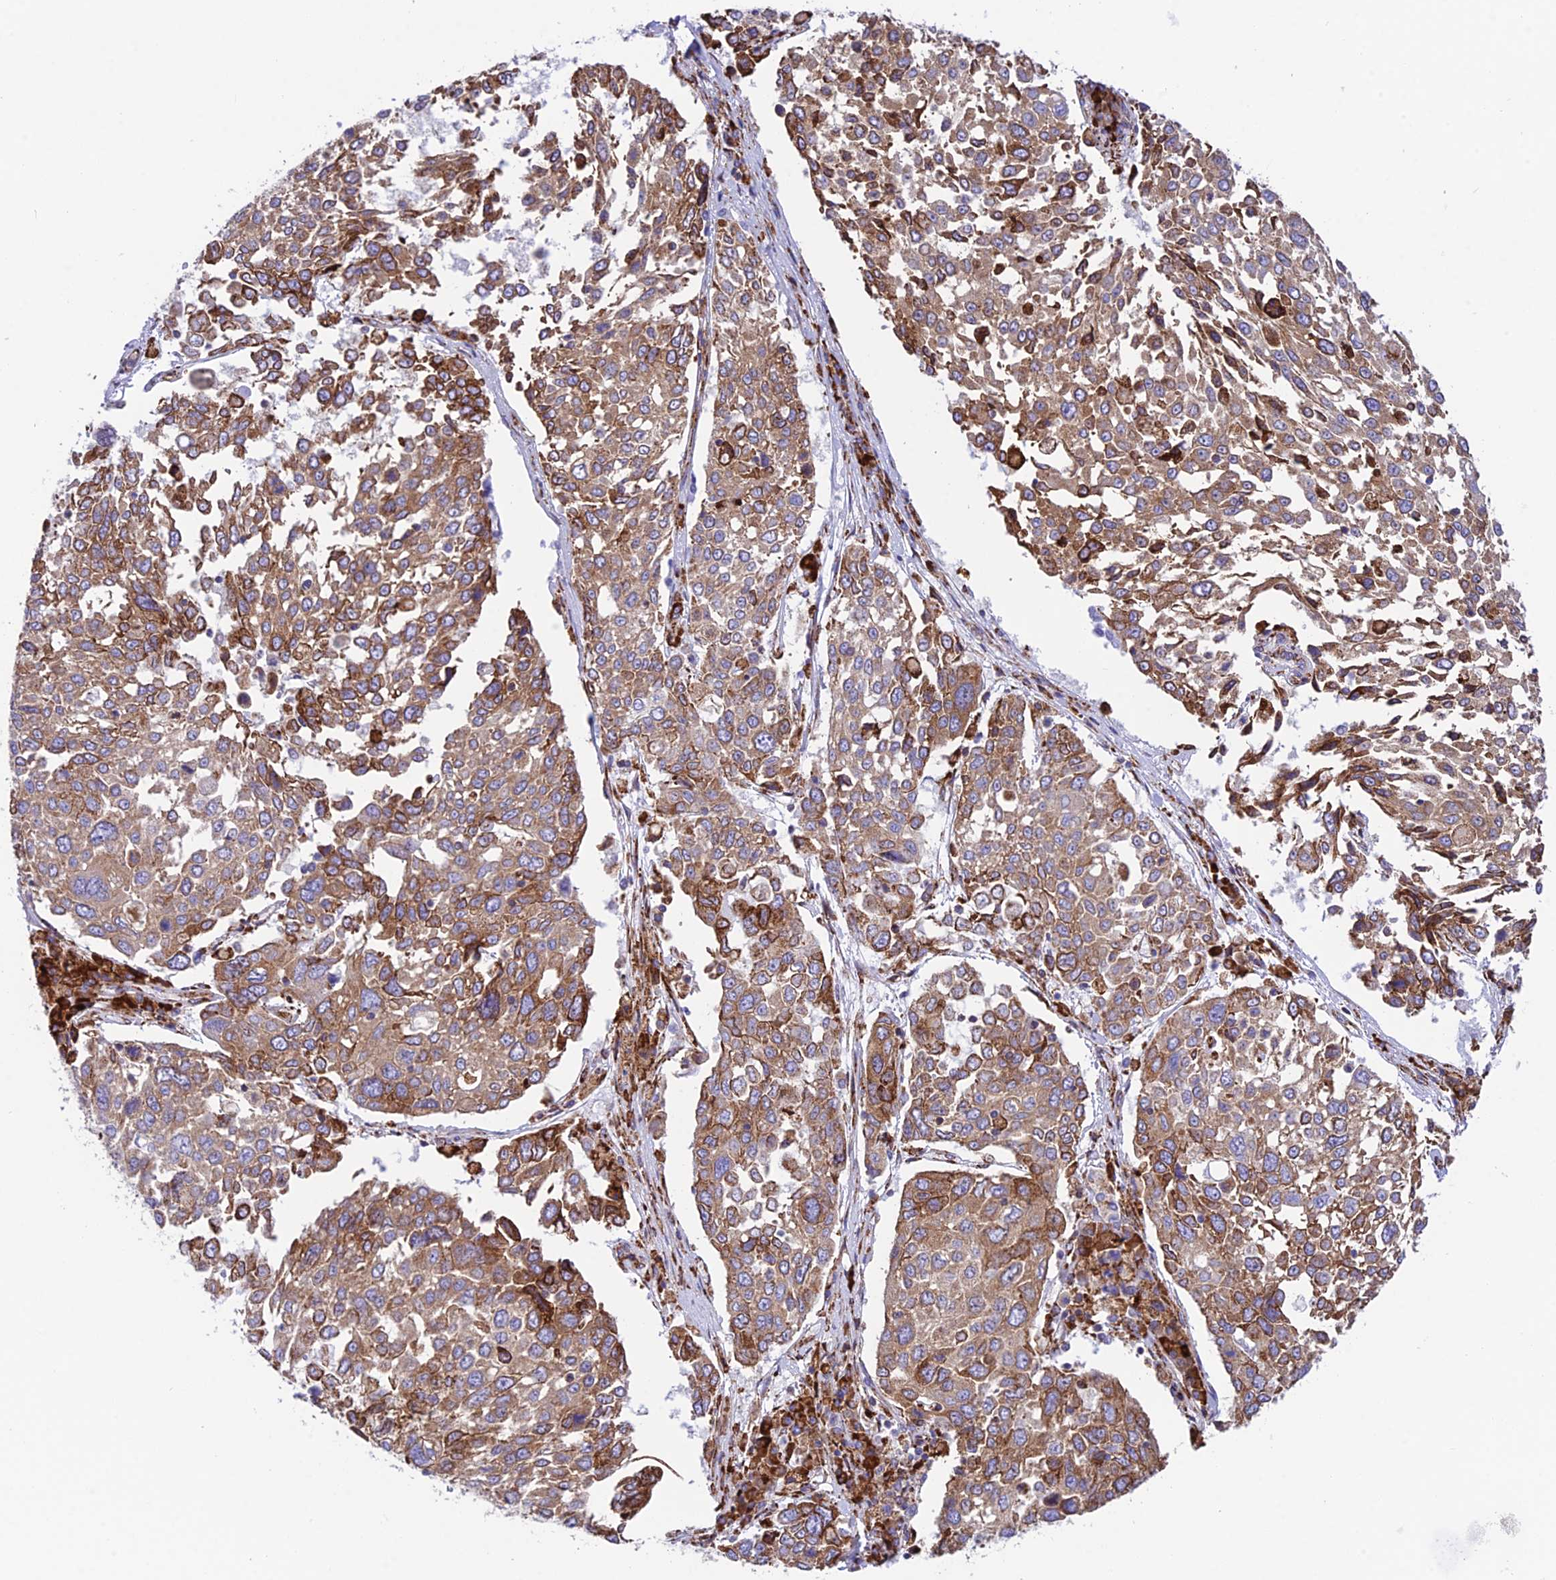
{"staining": {"intensity": "moderate", "quantity": ">75%", "location": "cytoplasmic/membranous"}, "tissue": "lung cancer", "cell_type": "Tumor cells", "image_type": "cancer", "snomed": [{"axis": "morphology", "description": "Squamous cell carcinoma, NOS"}, {"axis": "topography", "description": "Lung"}], "caption": "Immunohistochemistry (IHC) (DAB) staining of lung squamous cell carcinoma demonstrates moderate cytoplasmic/membranous protein expression in approximately >75% of tumor cells. (brown staining indicates protein expression, while blue staining denotes nuclei).", "gene": "TUBGCP6", "patient": {"sex": "male", "age": 65}}